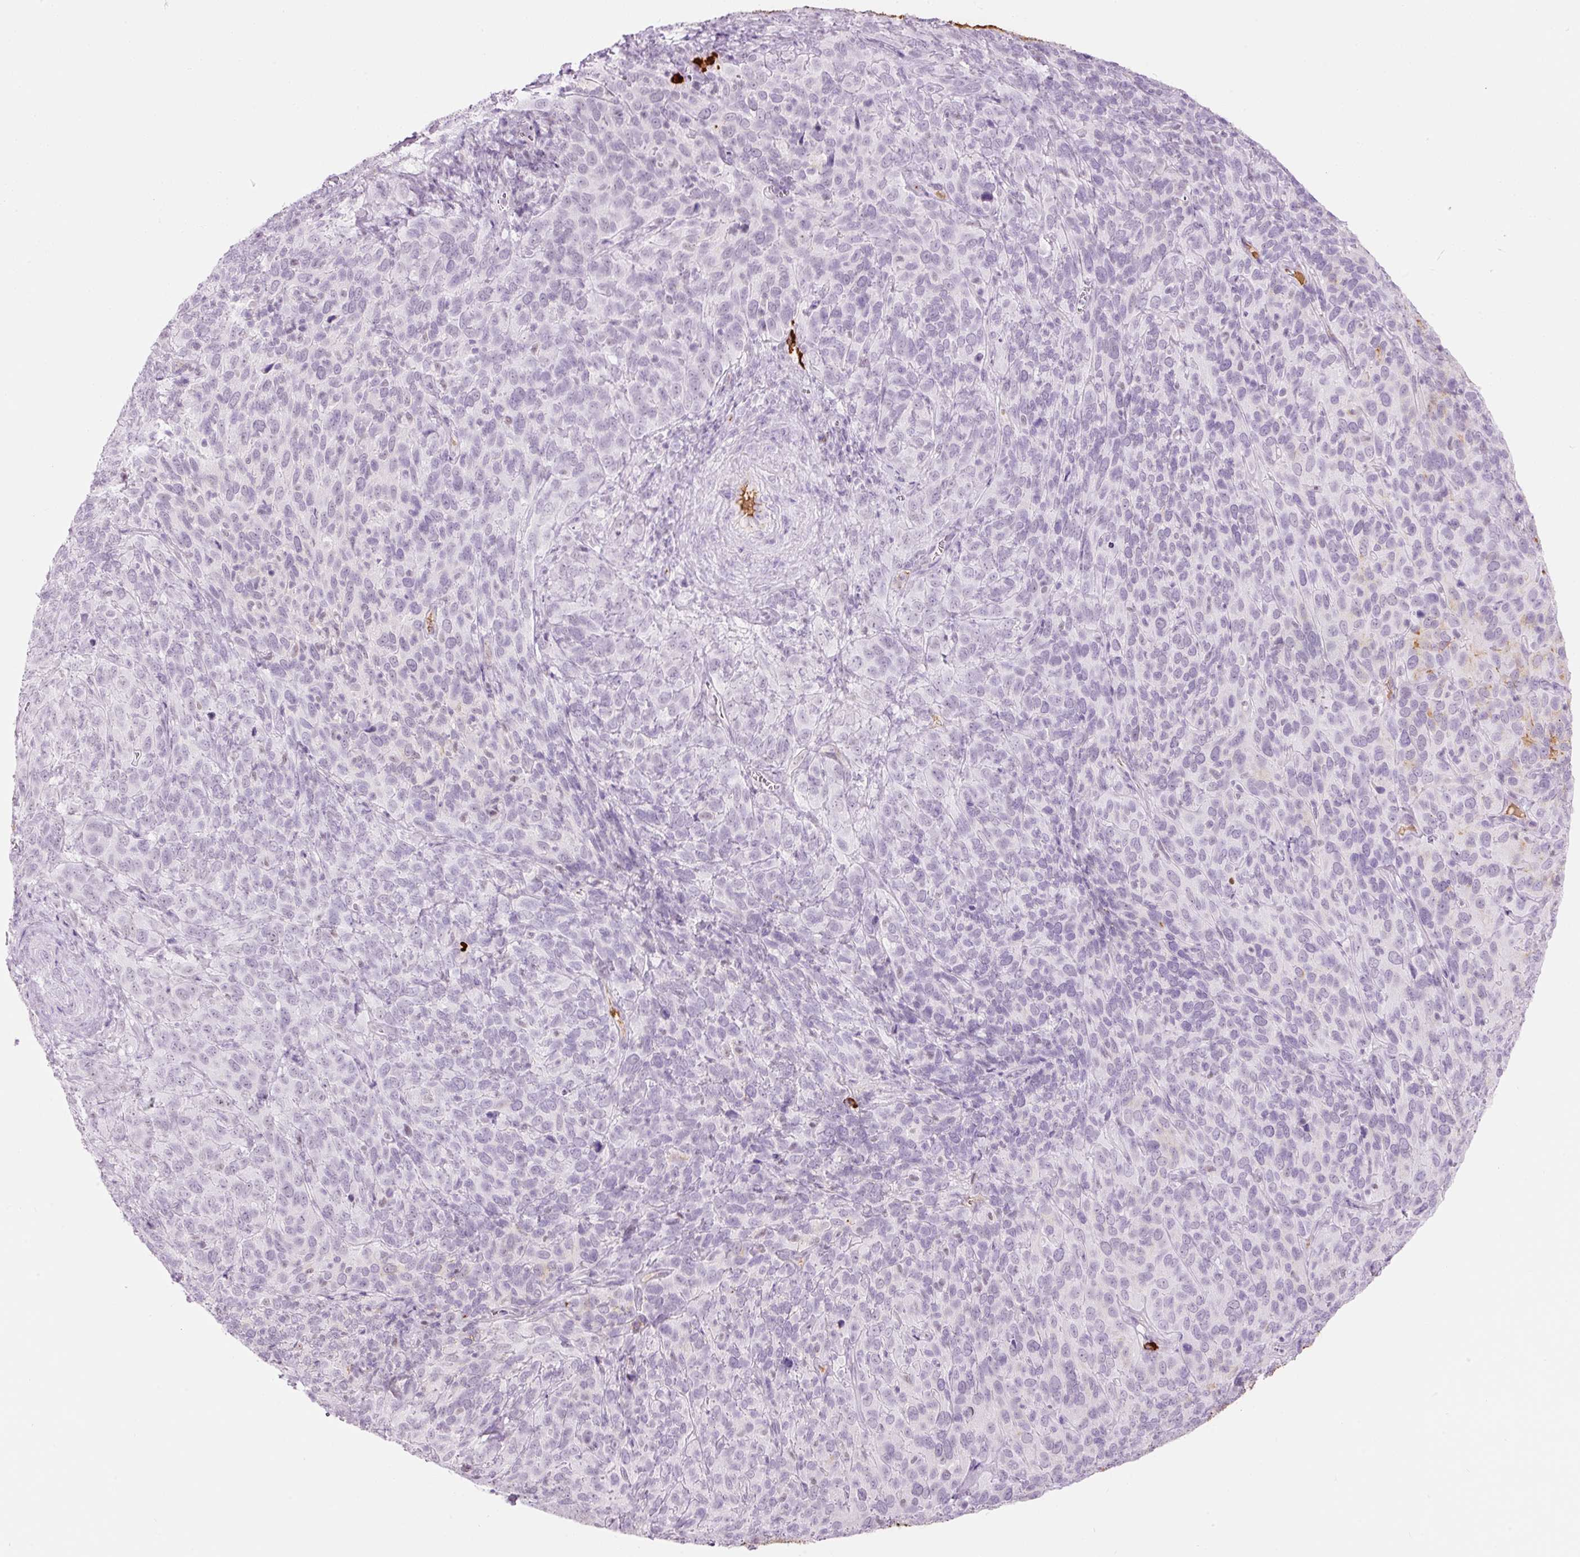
{"staining": {"intensity": "negative", "quantity": "none", "location": "none"}, "tissue": "cervical cancer", "cell_type": "Tumor cells", "image_type": "cancer", "snomed": [{"axis": "morphology", "description": "Normal tissue, NOS"}, {"axis": "morphology", "description": "Squamous cell carcinoma, NOS"}, {"axis": "topography", "description": "Cervix"}], "caption": "Cervical squamous cell carcinoma stained for a protein using immunohistochemistry exhibits no staining tumor cells.", "gene": "PRPF38B", "patient": {"sex": "female", "age": 51}}